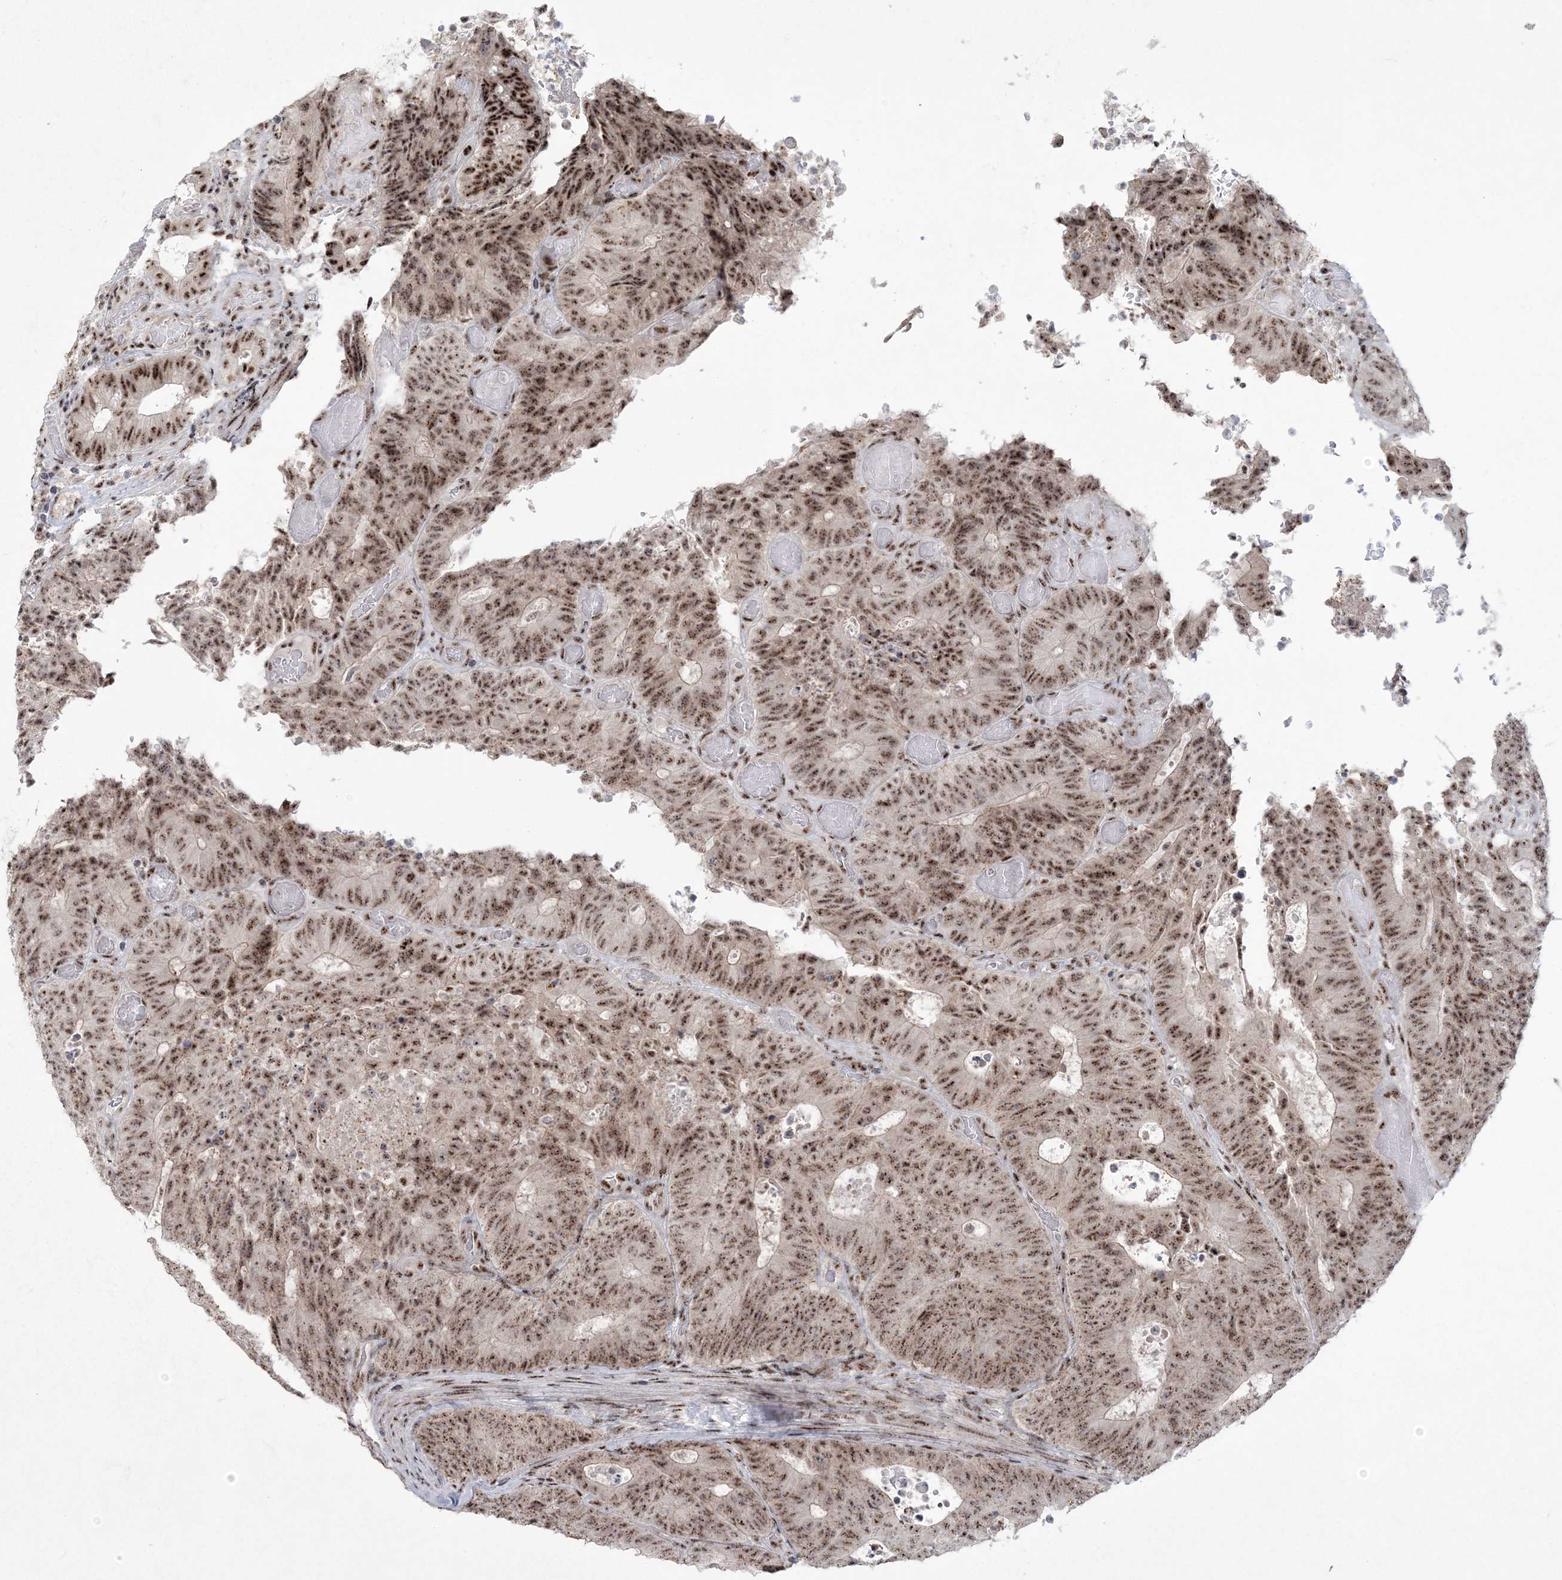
{"staining": {"intensity": "moderate", "quantity": ">75%", "location": "nuclear"}, "tissue": "colorectal cancer", "cell_type": "Tumor cells", "image_type": "cancer", "snomed": [{"axis": "morphology", "description": "Adenocarcinoma, NOS"}, {"axis": "topography", "description": "Colon"}], "caption": "Immunohistochemical staining of human colorectal cancer demonstrates medium levels of moderate nuclear staining in approximately >75% of tumor cells.", "gene": "KDM6B", "patient": {"sex": "male", "age": 87}}